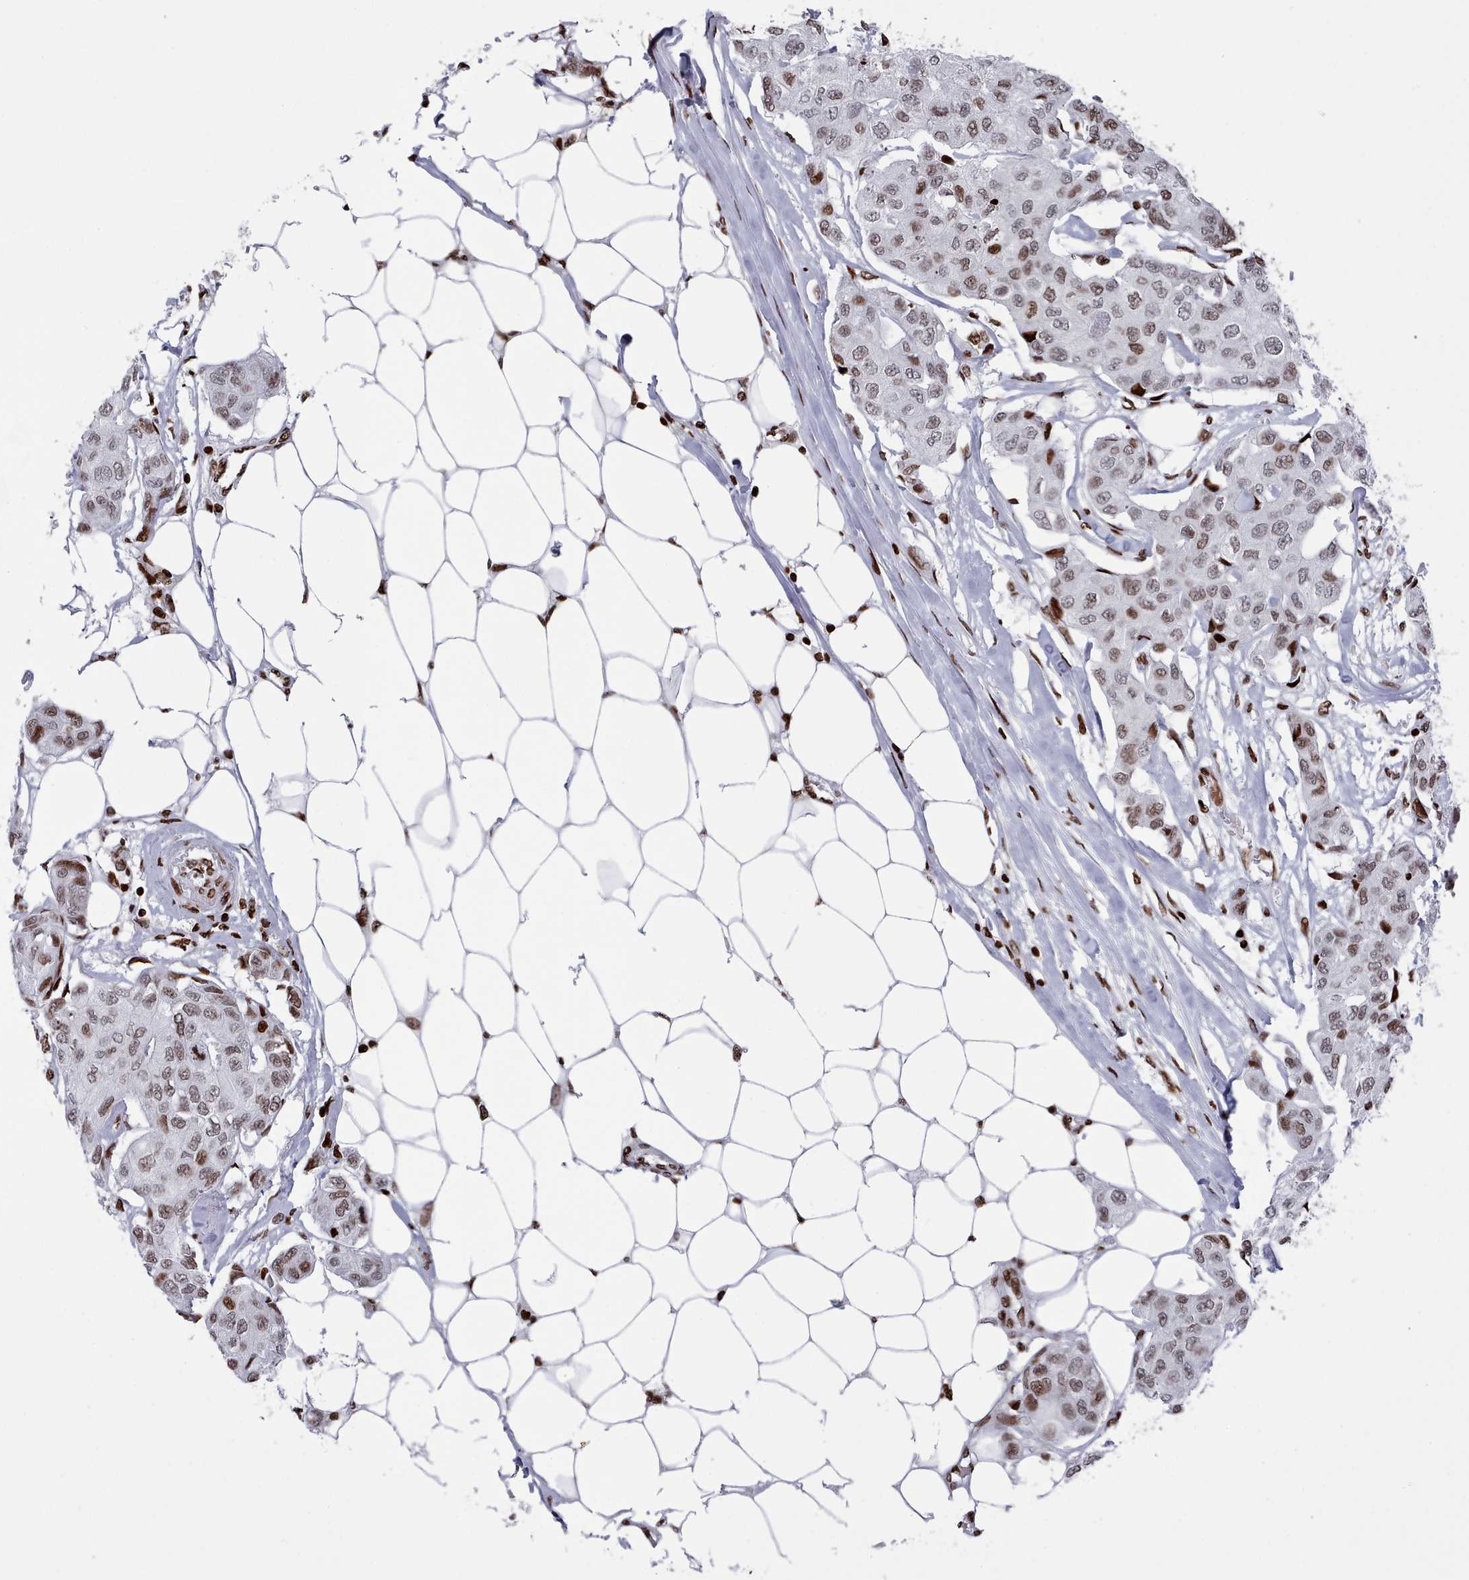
{"staining": {"intensity": "moderate", "quantity": ">75%", "location": "nuclear"}, "tissue": "breast cancer", "cell_type": "Tumor cells", "image_type": "cancer", "snomed": [{"axis": "morphology", "description": "Duct carcinoma"}, {"axis": "topography", "description": "Breast"}, {"axis": "topography", "description": "Lymph node"}], "caption": "Human breast cancer stained for a protein (brown) reveals moderate nuclear positive positivity in approximately >75% of tumor cells.", "gene": "PCDHB12", "patient": {"sex": "female", "age": 80}}